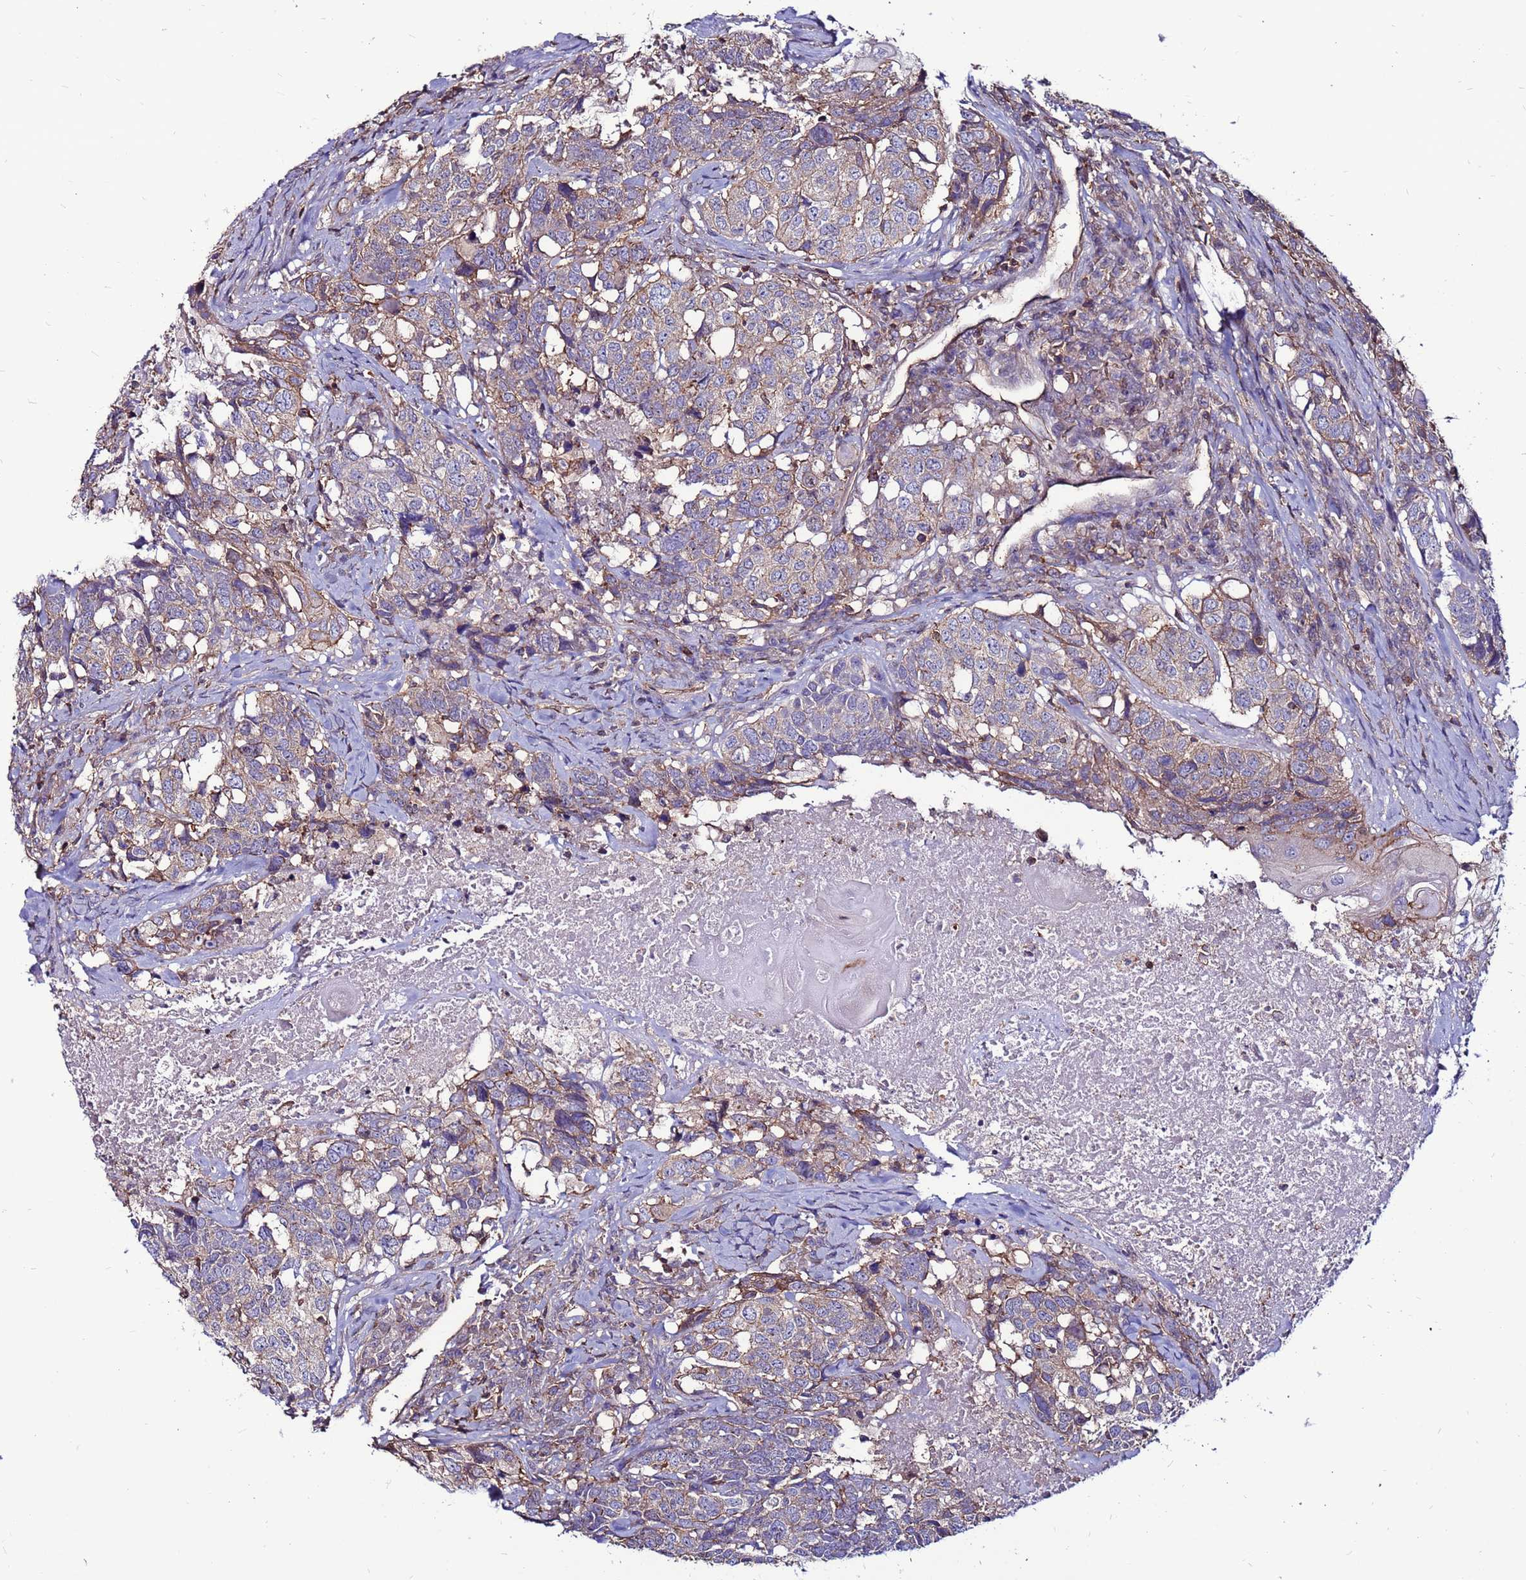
{"staining": {"intensity": "weak", "quantity": "25%-75%", "location": "cytoplasmic/membranous"}, "tissue": "head and neck cancer", "cell_type": "Tumor cells", "image_type": "cancer", "snomed": [{"axis": "morphology", "description": "Squamous cell carcinoma, NOS"}, {"axis": "topography", "description": "Head-Neck"}], "caption": "The histopathology image displays staining of squamous cell carcinoma (head and neck), revealing weak cytoplasmic/membranous protein positivity (brown color) within tumor cells.", "gene": "NRN1L", "patient": {"sex": "male", "age": 66}}